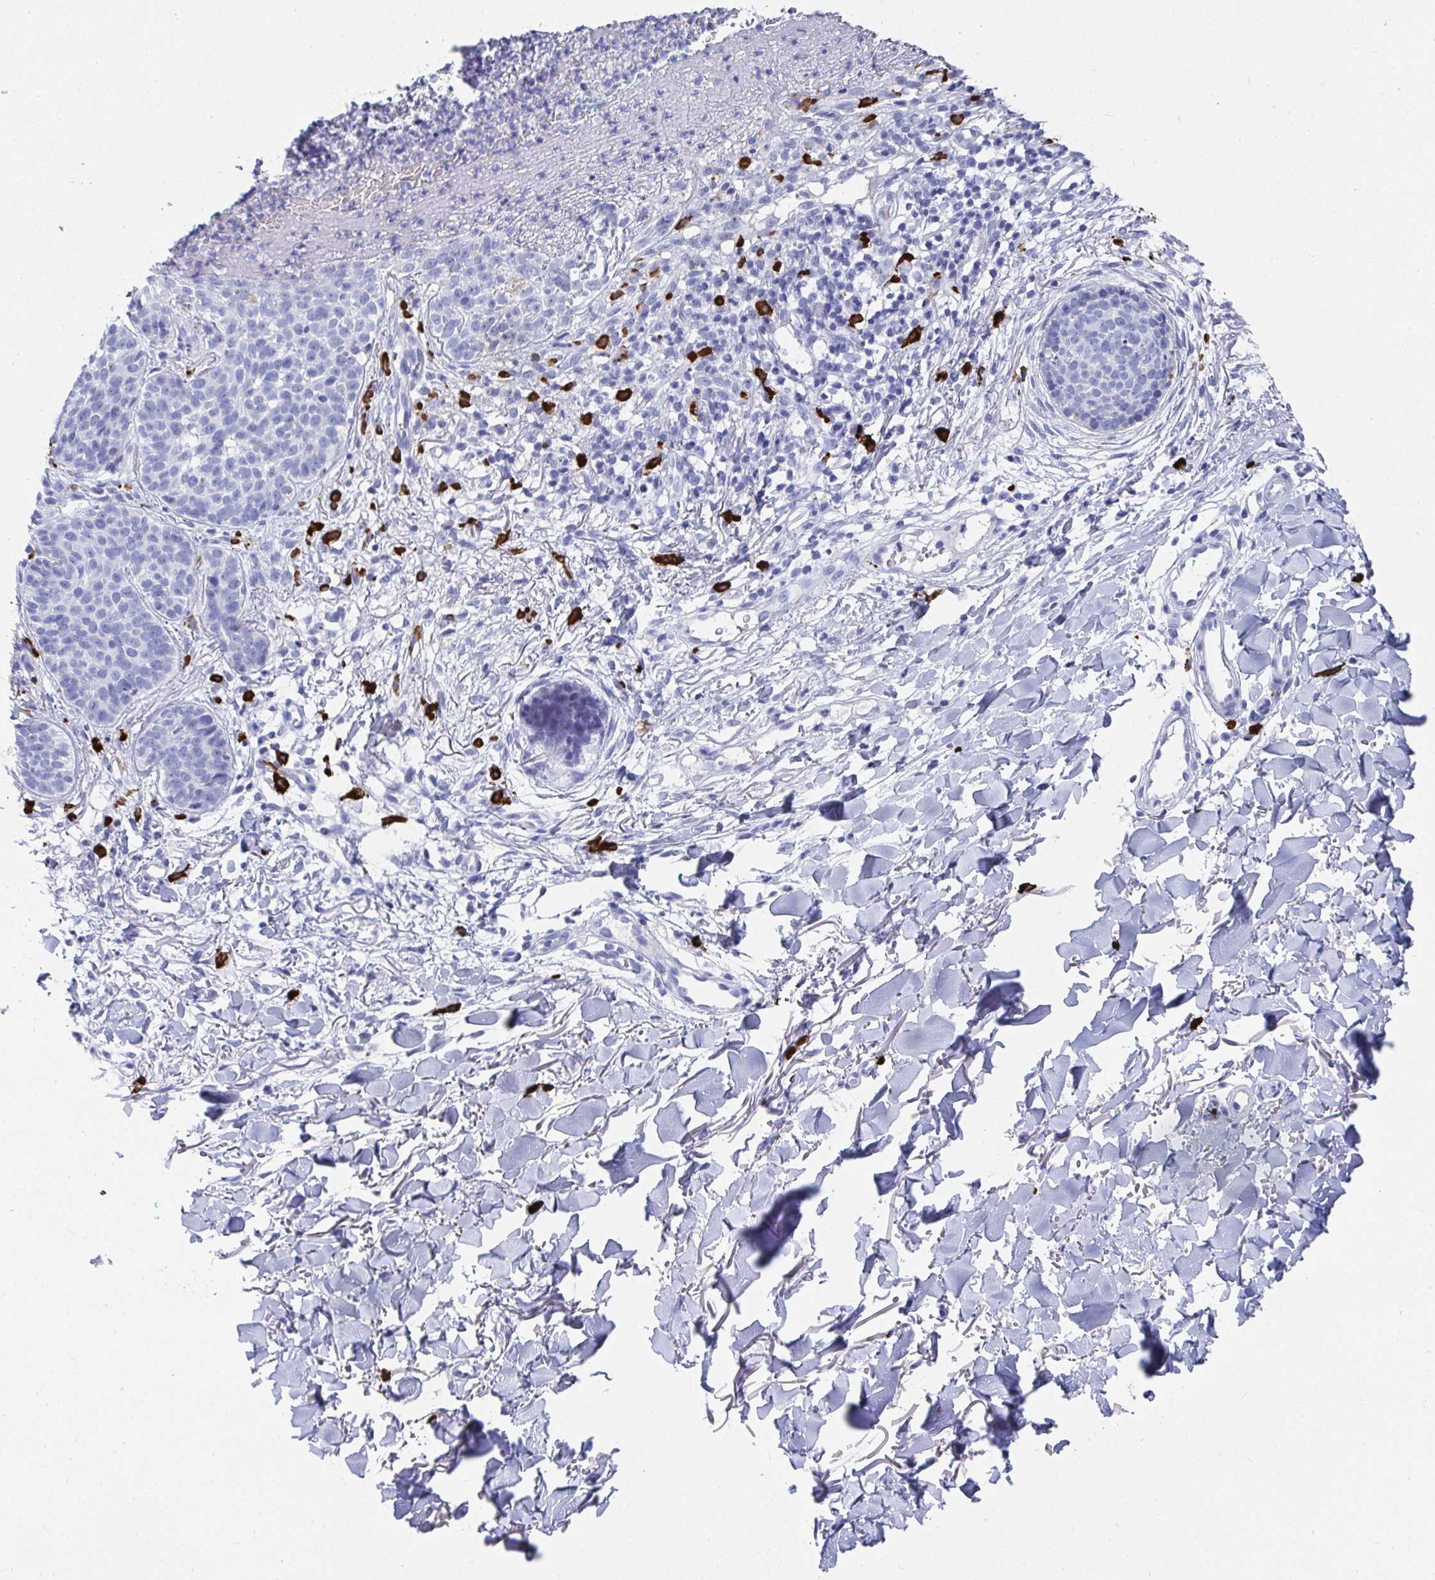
{"staining": {"intensity": "negative", "quantity": "none", "location": "none"}, "tissue": "skin cancer", "cell_type": "Tumor cells", "image_type": "cancer", "snomed": [{"axis": "morphology", "description": "Basal cell carcinoma"}, {"axis": "topography", "description": "Skin"}, {"axis": "topography", "description": "Skin of neck"}, {"axis": "topography", "description": "Skin of shoulder"}, {"axis": "topography", "description": "Skin of back"}], "caption": "IHC of basal cell carcinoma (skin) displays no staining in tumor cells. The staining is performed using DAB (3,3'-diaminobenzidine) brown chromogen with nuclei counter-stained in using hematoxylin.", "gene": "GRIA1", "patient": {"sex": "male", "age": 80}}